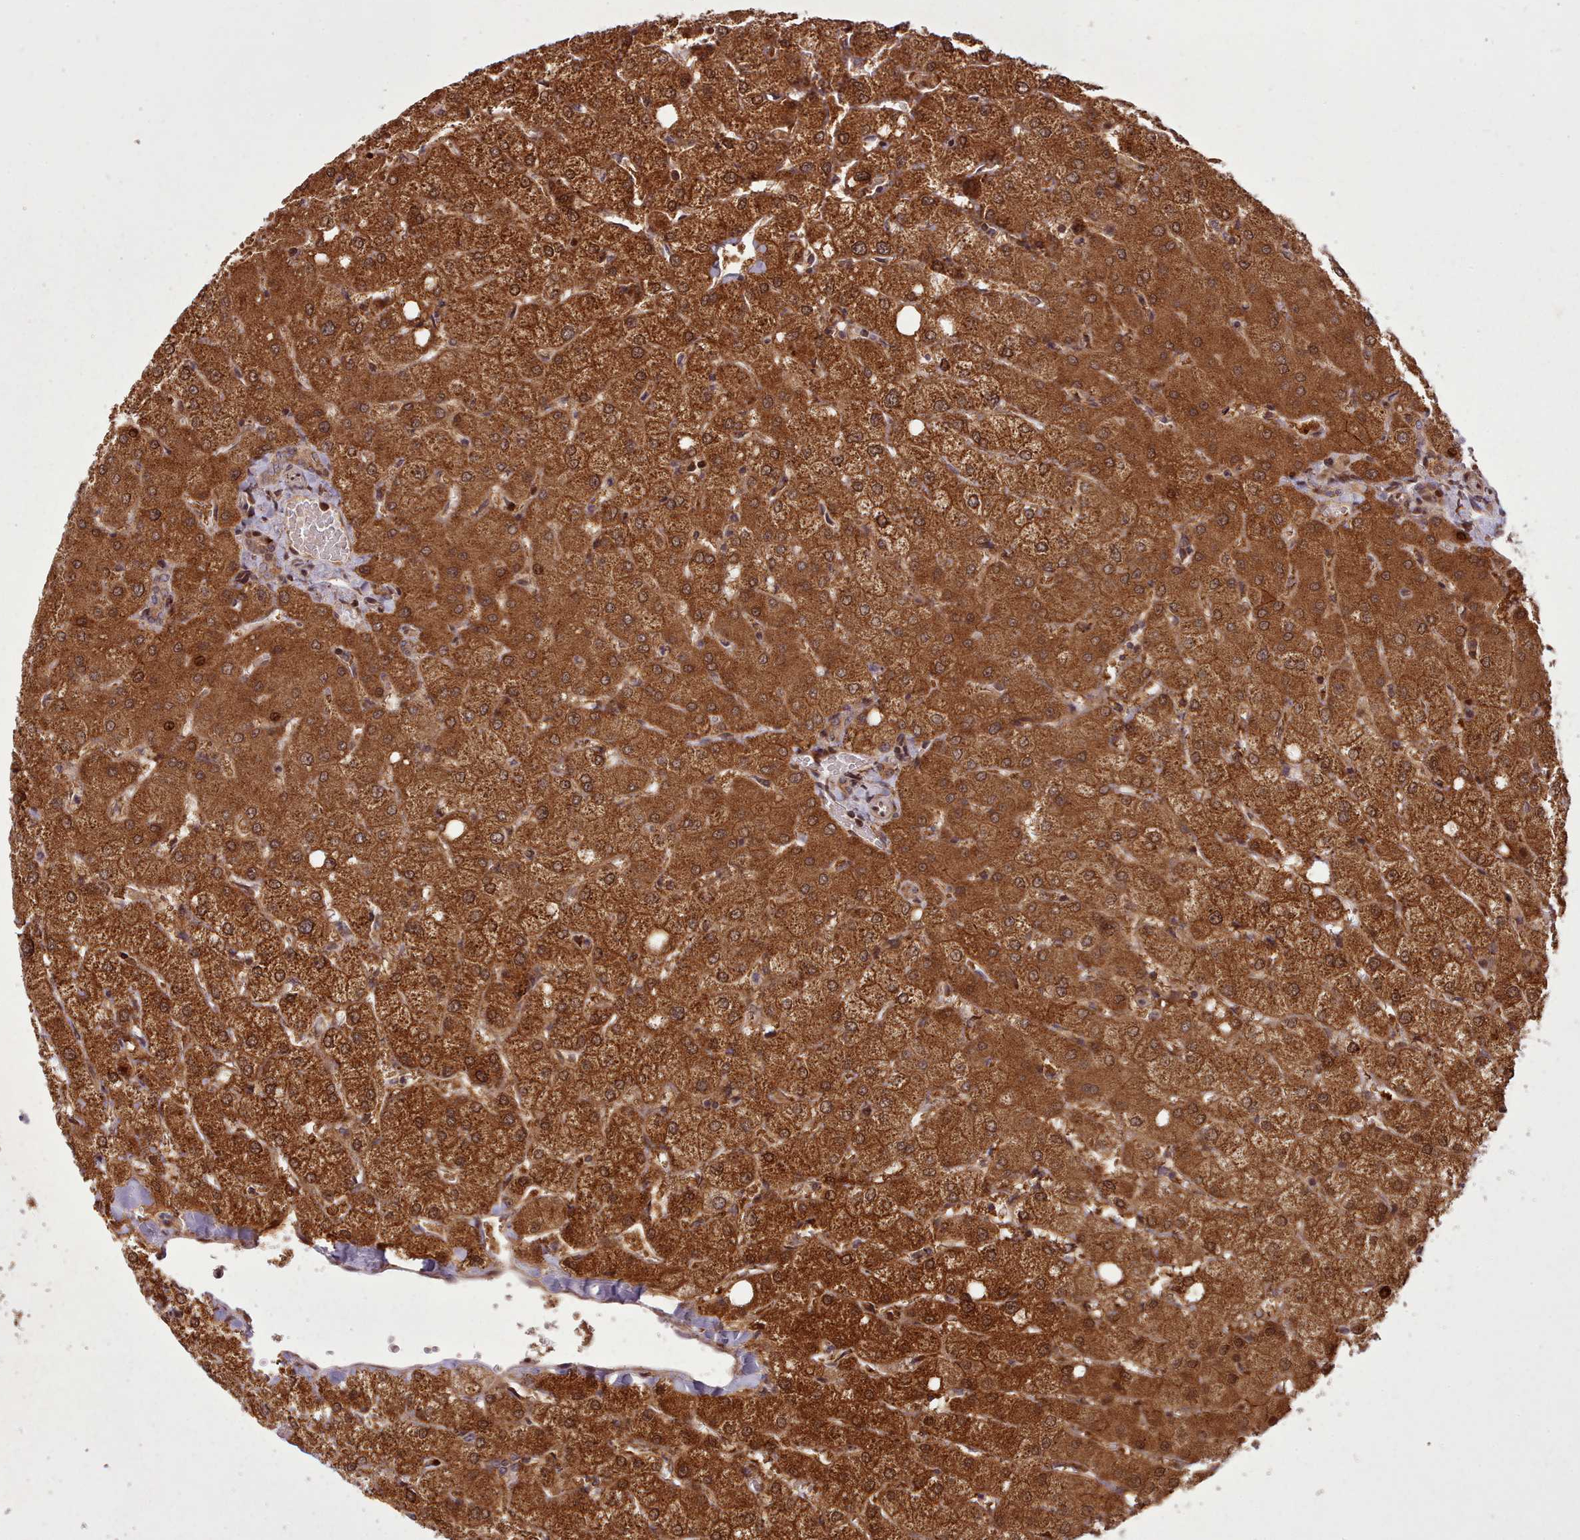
{"staining": {"intensity": "moderate", "quantity": ">75%", "location": "cytoplasmic/membranous,nuclear"}, "tissue": "liver", "cell_type": "Cholangiocytes", "image_type": "normal", "snomed": [{"axis": "morphology", "description": "Normal tissue, NOS"}, {"axis": "topography", "description": "Liver"}], "caption": "This photomicrograph demonstrates benign liver stained with IHC to label a protein in brown. The cytoplasmic/membranous,nuclear of cholangiocytes show moderate positivity for the protein. Nuclei are counter-stained blue.", "gene": "NLRP7", "patient": {"sex": "female", "age": 54}}